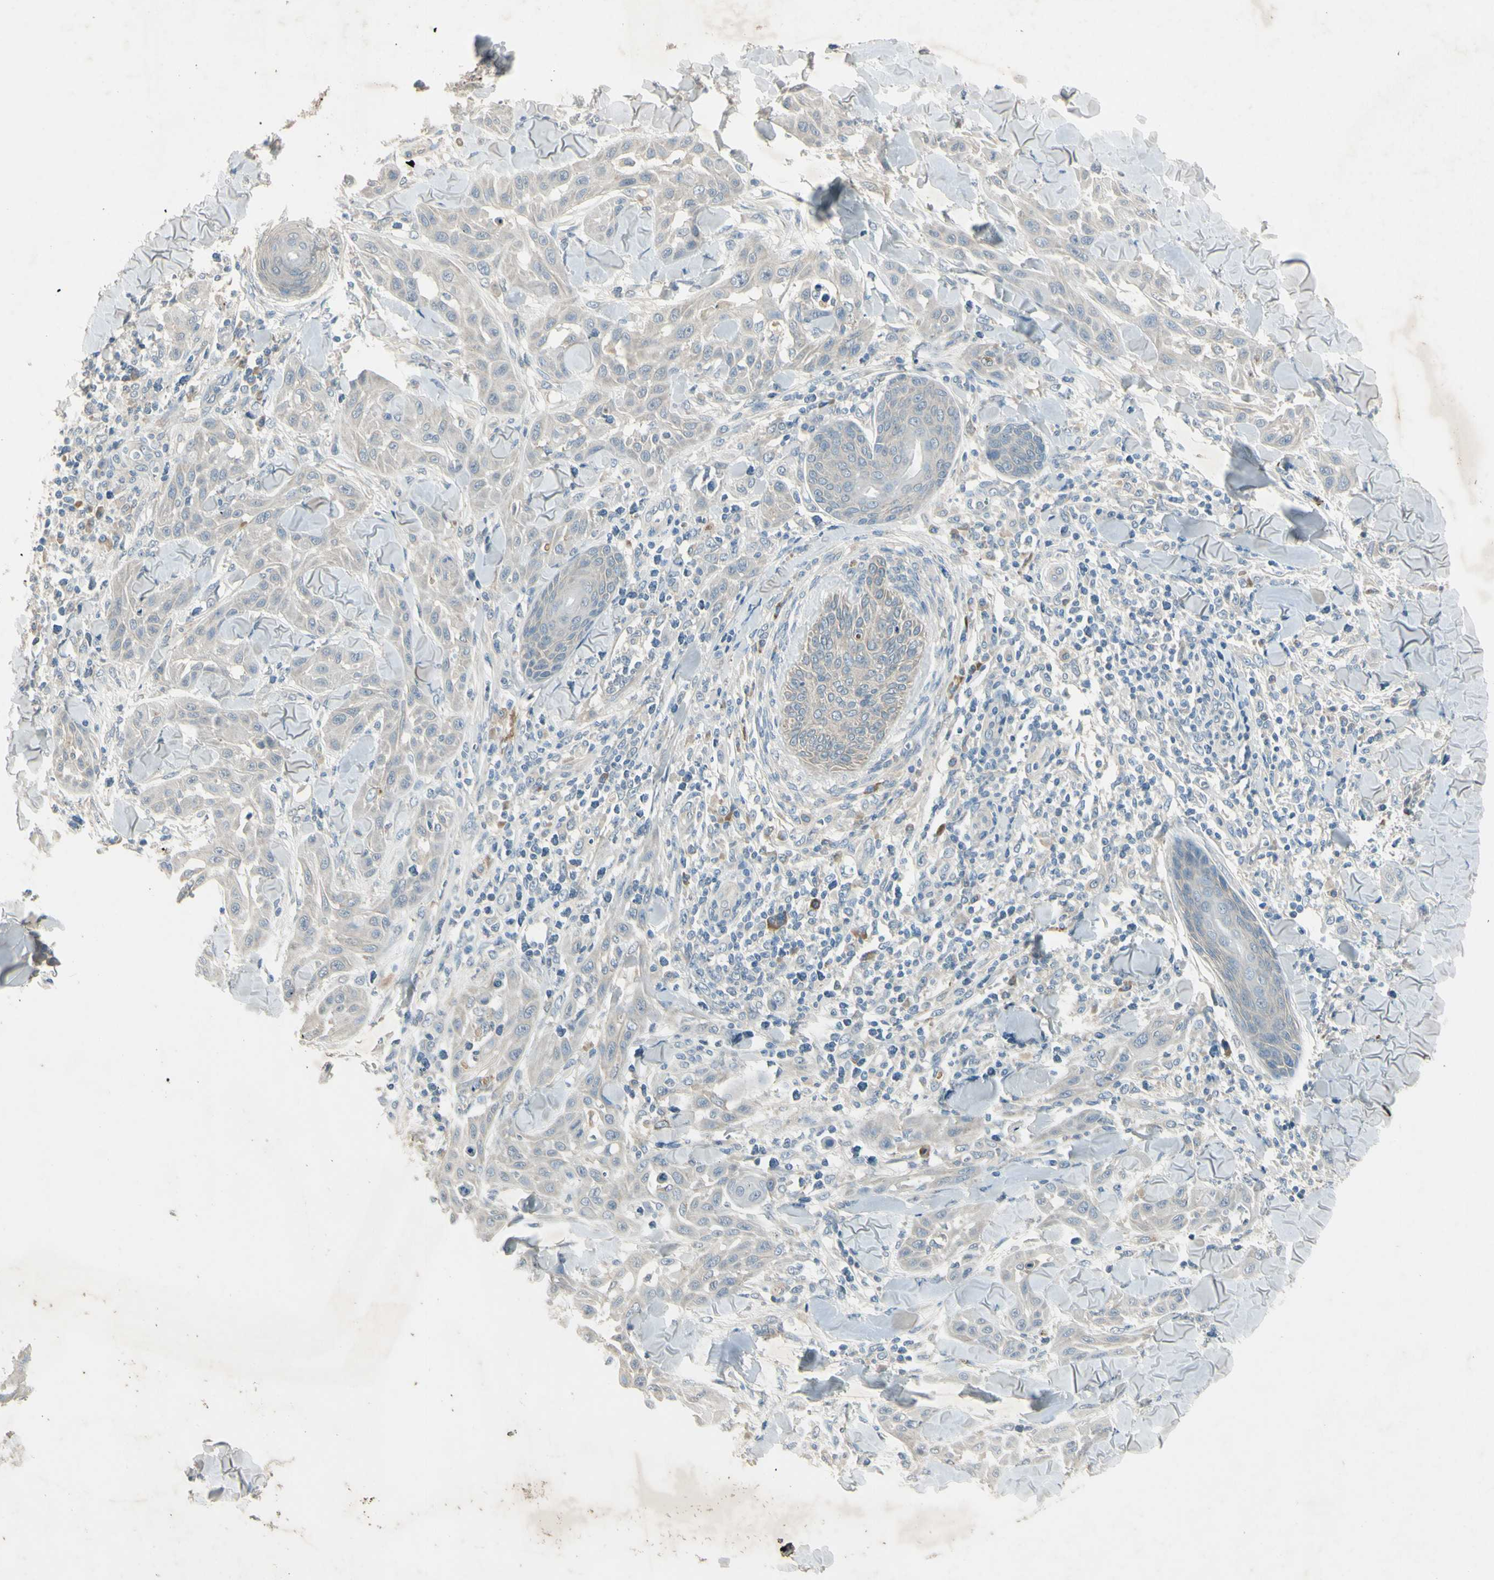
{"staining": {"intensity": "negative", "quantity": "none", "location": "none"}, "tissue": "skin cancer", "cell_type": "Tumor cells", "image_type": "cancer", "snomed": [{"axis": "morphology", "description": "Squamous cell carcinoma, NOS"}, {"axis": "topography", "description": "Skin"}], "caption": "Tumor cells show no significant expression in squamous cell carcinoma (skin). (Brightfield microscopy of DAB IHC at high magnification).", "gene": "AATK", "patient": {"sex": "male", "age": 24}}